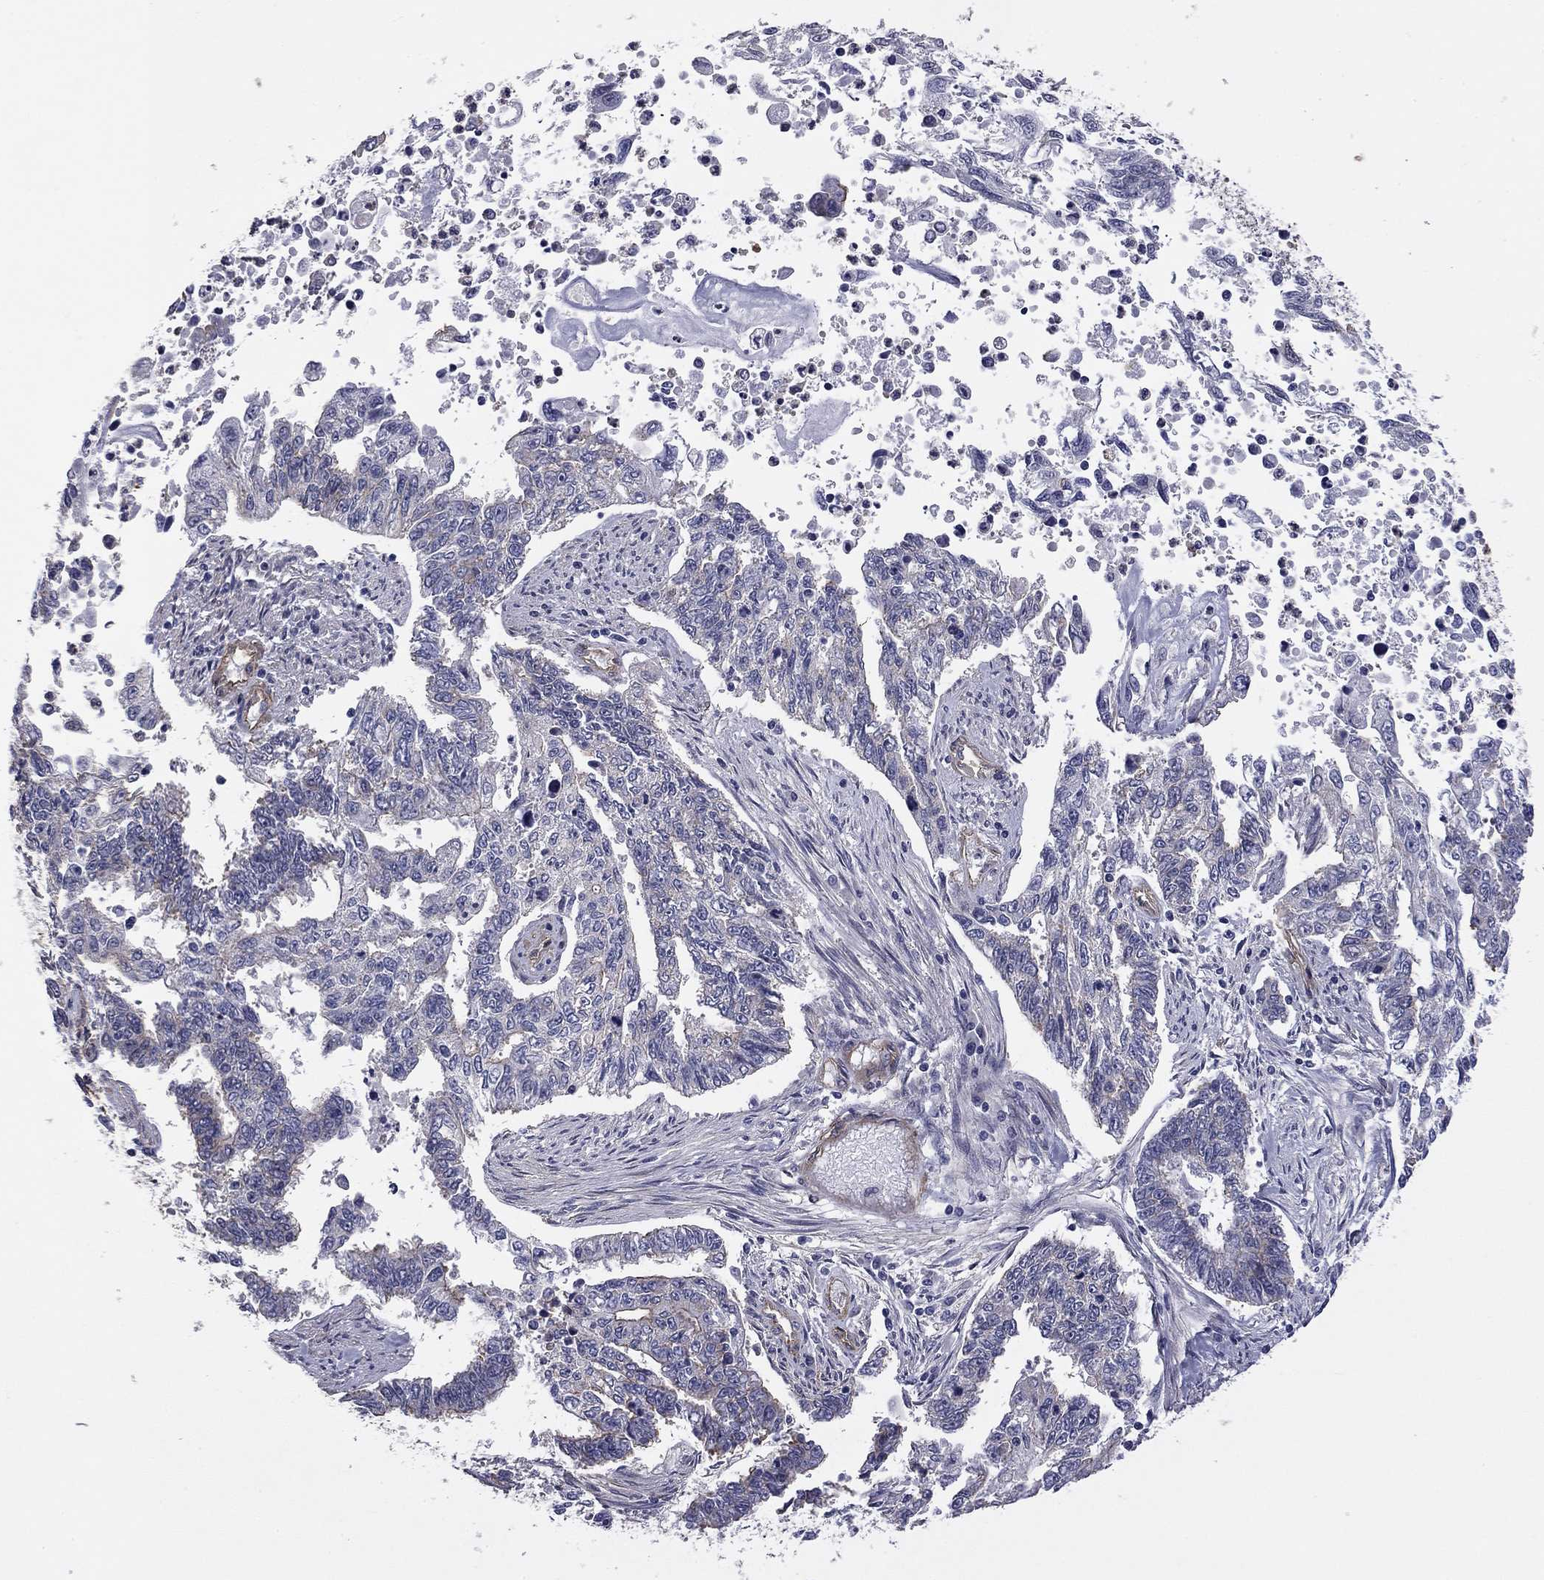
{"staining": {"intensity": "negative", "quantity": "none", "location": "none"}, "tissue": "endometrial cancer", "cell_type": "Tumor cells", "image_type": "cancer", "snomed": [{"axis": "morphology", "description": "Adenocarcinoma, NOS"}, {"axis": "topography", "description": "Uterus"}], "caption": "This is an immunohistochemistry photomicrograph of adenocarcinoma (endometrial). There is no expression in tumor cells.", "gene": "TCHH", "patient": {"sex": "female", "age": 59}}